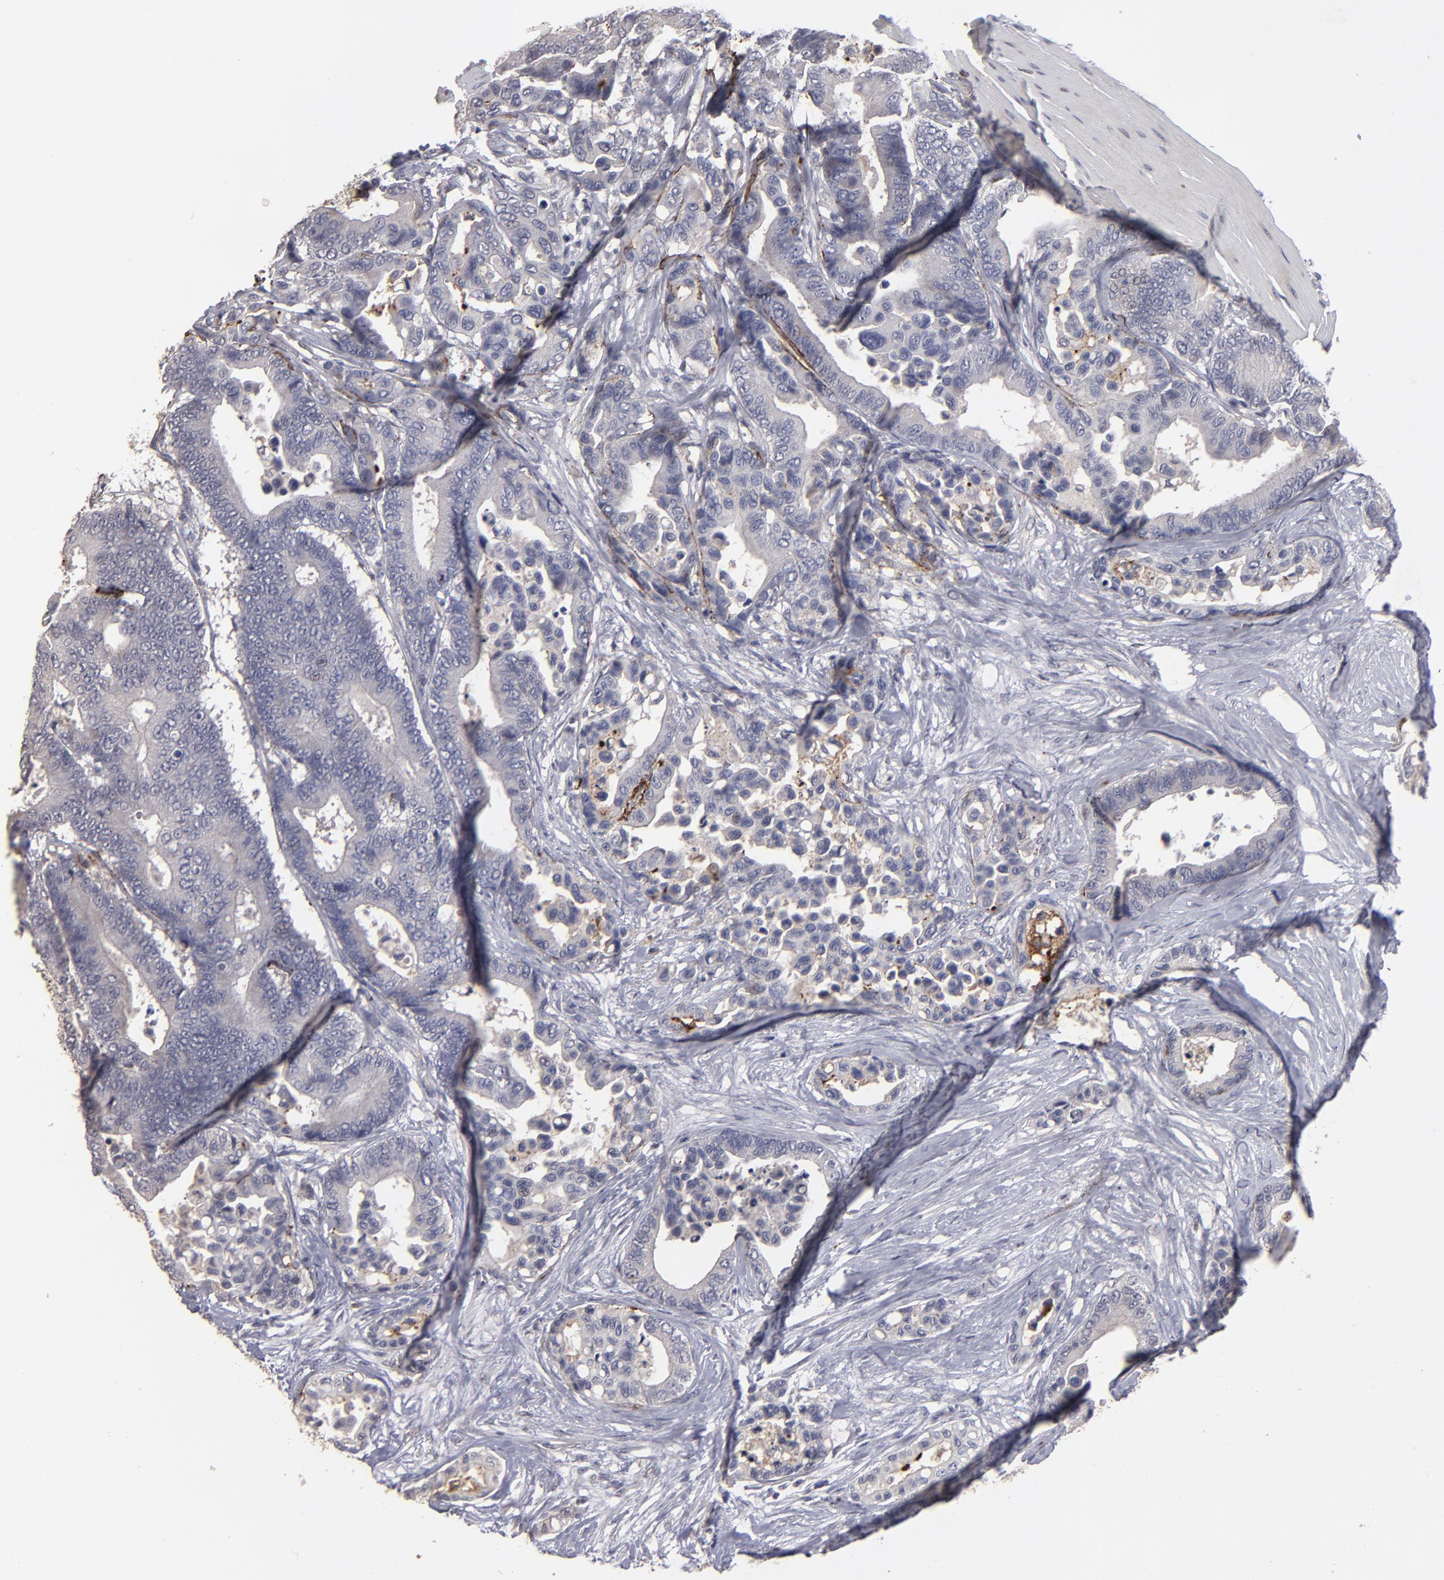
{"staining": {"intensity": "weak", "quantity": "<25%", "location": "cytoplasmic/membranous"}, "tissue": "colorectal cancer", "cell_type": "Tumor cells", "image_type": "cancer", "snomed": [{"axis": "morphology", "description": "Adenocarcinoma, NOS"}, {"axis": "topography", "description": "Colon"}], "caption": "High power microscopy image of an IHC image of adenocarcinoma (colorectal), revealing no significant staining in tumor cells. (DAB immunohistochemistry with hematoxylin counter stain).", "gene": "GPM6B", "patient": {"sex": "male", "age": 82}}